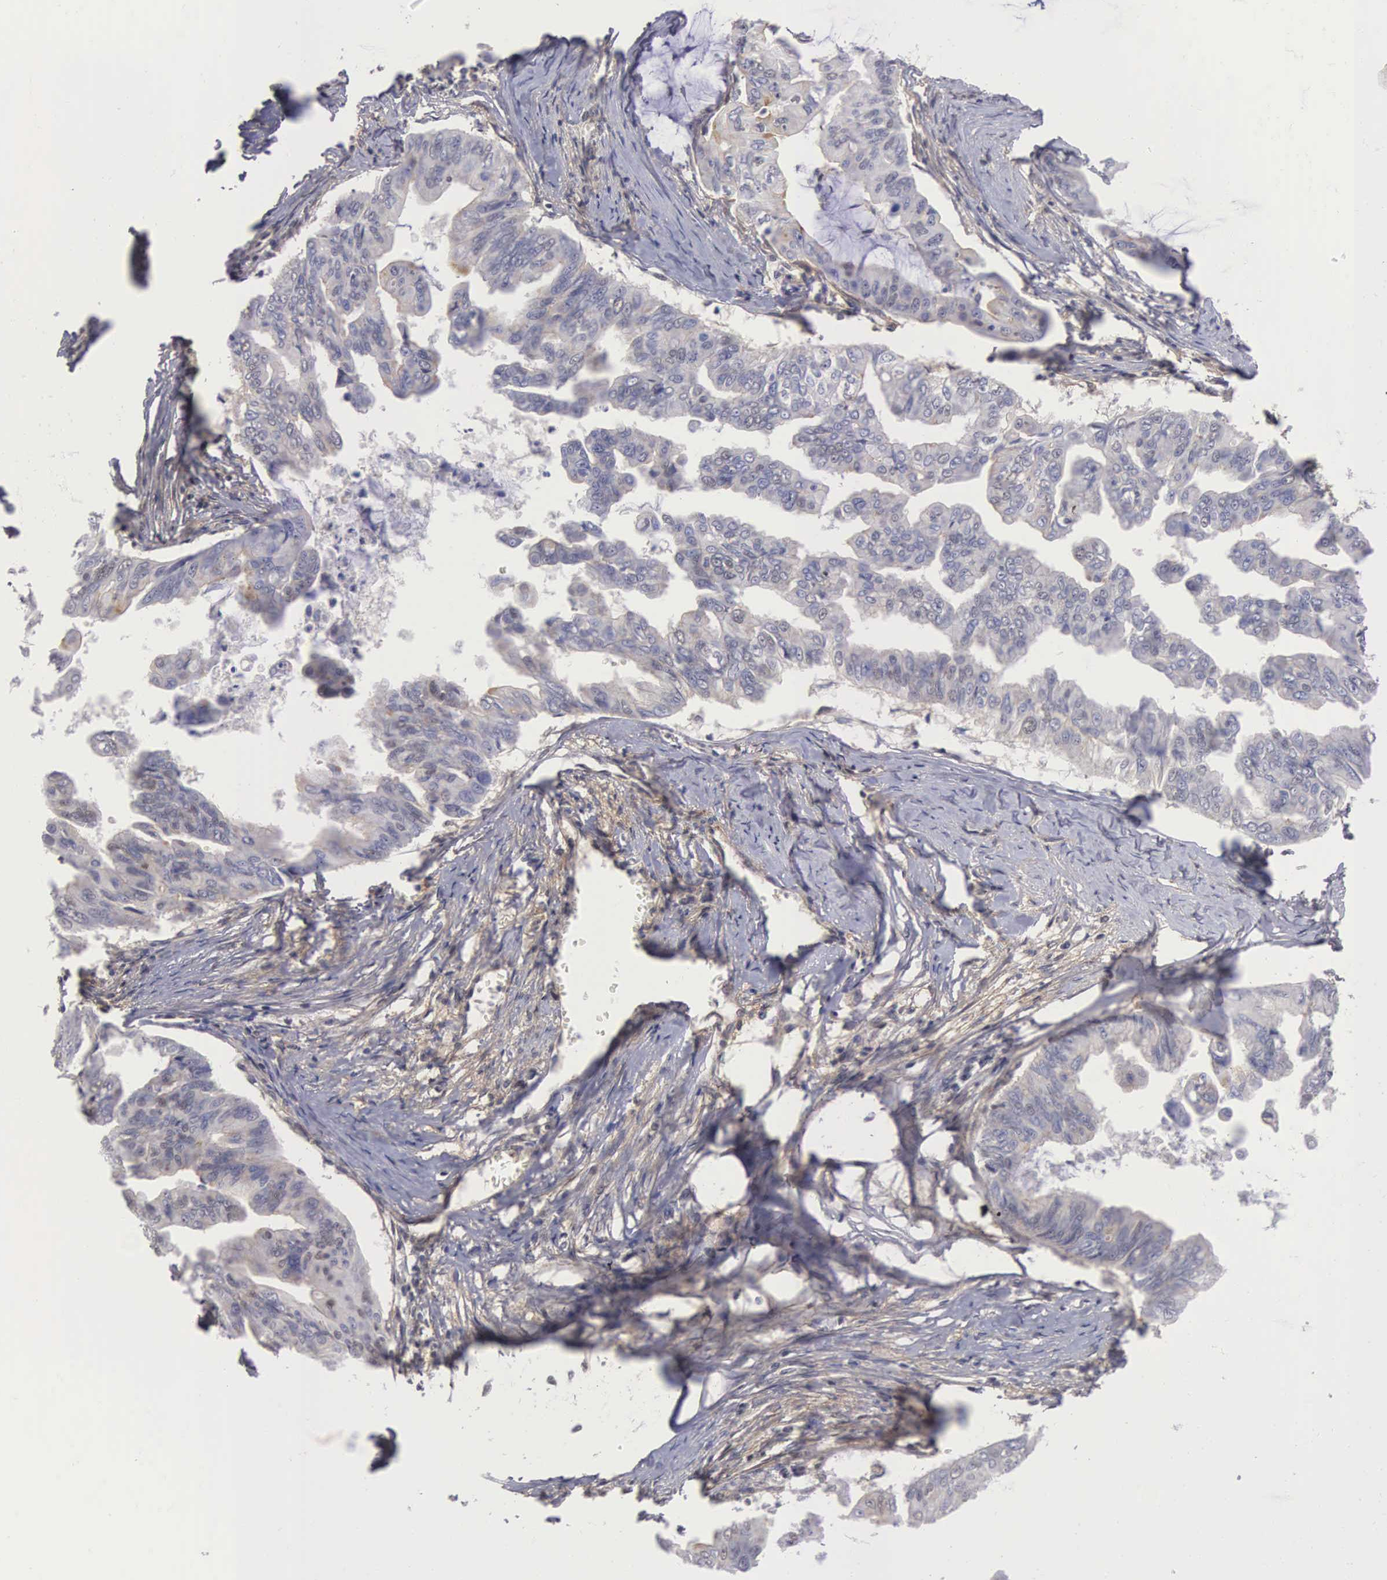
{"staining": {"intensity": "weak", "quantity": "<25%", "location": "cytoplasmic/membranous"}, "tissue": "stomach cancer", "cell_type": "Tumor cells", "image_type": "cancer", "snomed": [{"axis": "morphology", "description": "Adenocarcinoma, NOS"}, {"axis": "topography", "description": "Stomach, upper"}], "caption": "Tumor cells are negative for protein expression in human stomach cancer (adenocarcinoma).", "gene": "NR4A2", "patient": {"sex": "male", "age": 80}}